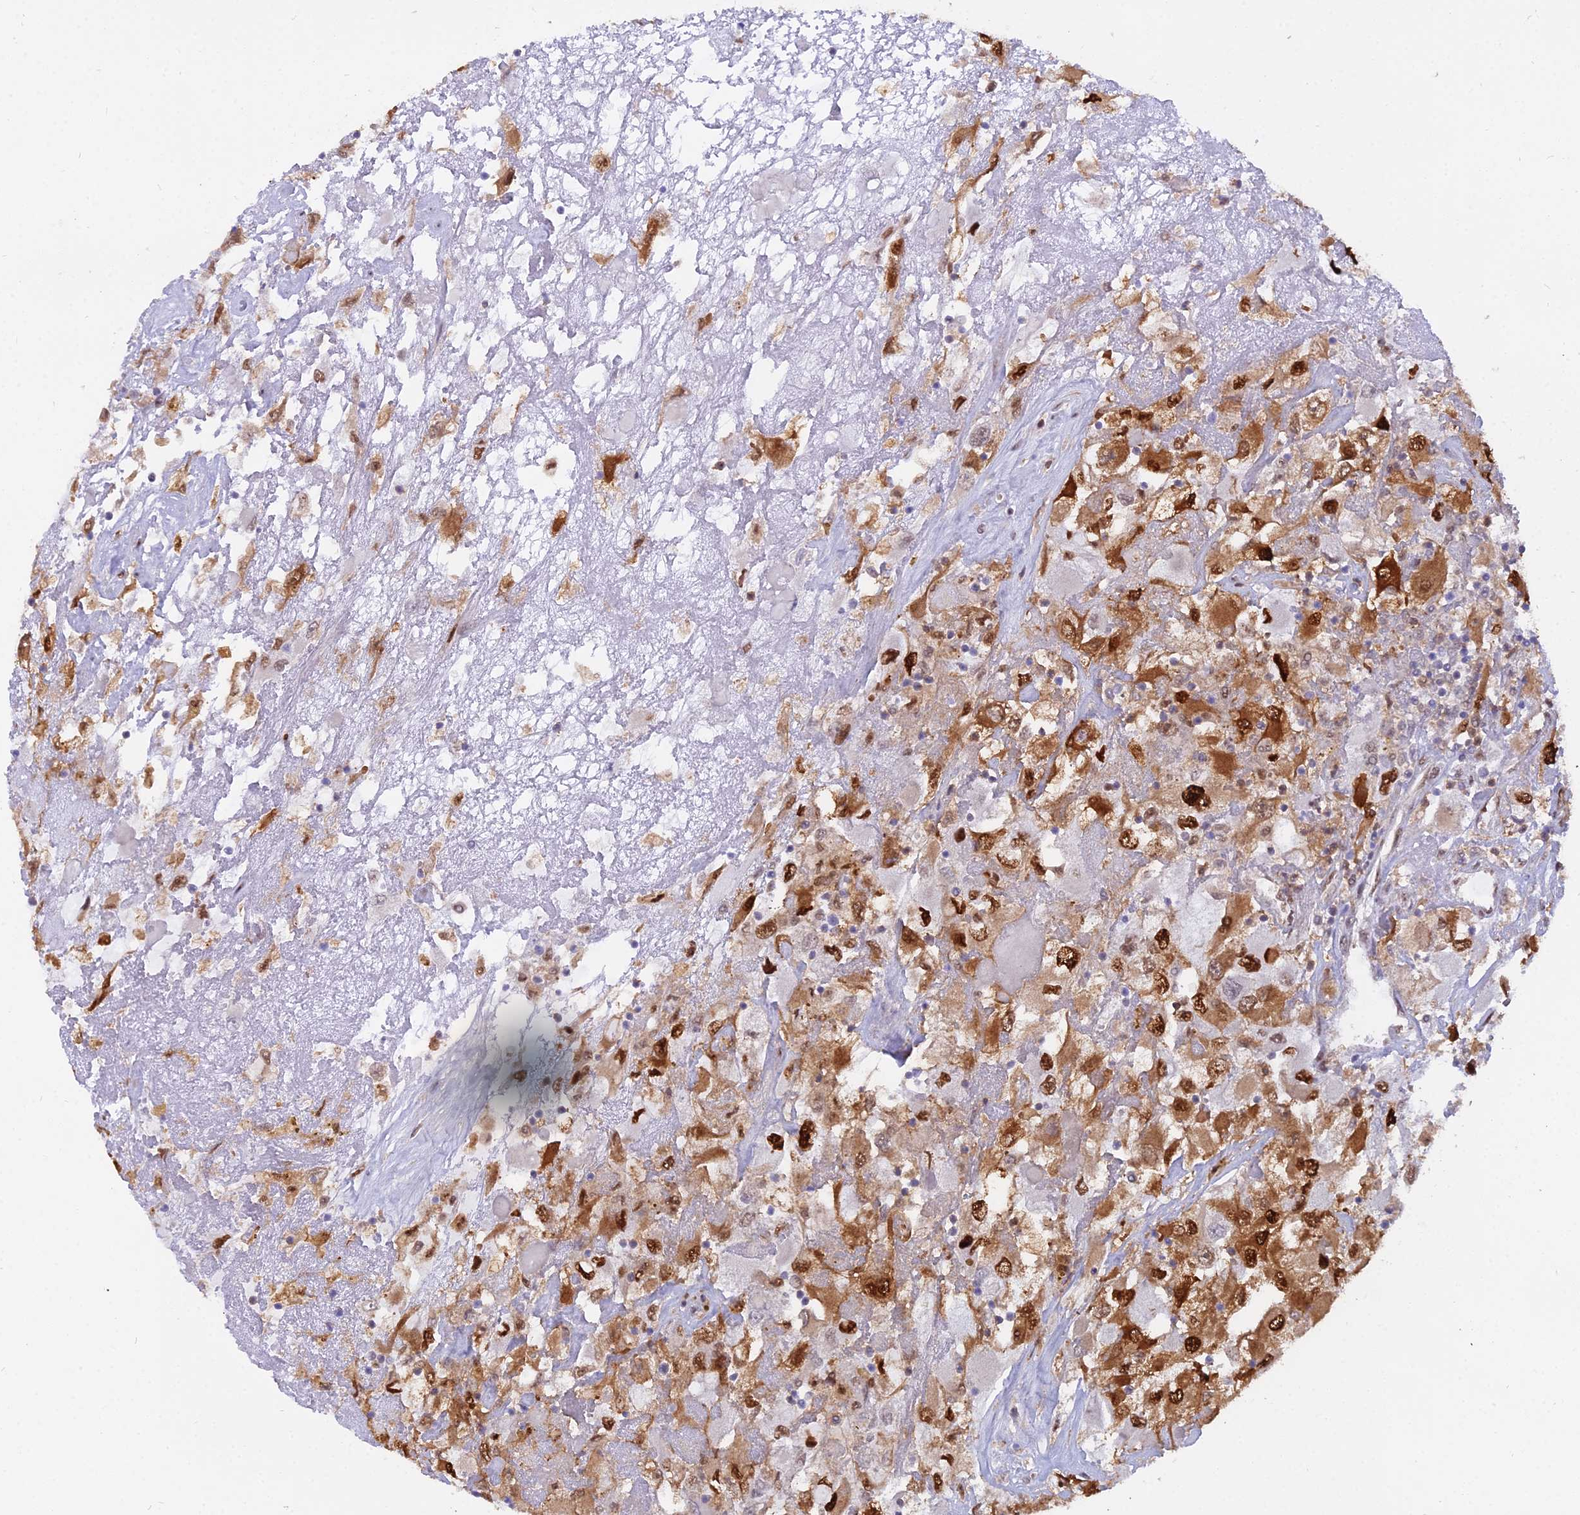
{"staining": {"intensity": "strong", "quantity": ">75%", "location": "cytoplasmic/membranous,nuclear"}, "tissue": "renal cancer", "cell_type": "Tumor cells", "image_type": "cancer", "snomed": [{"axis": "morphology", "description": "Adenocarcinoma, NOS"}, {"axis": "topography", "description": "Kidney"}], "caption": "Immunohistochemistry image of renal cancer (adenocarcinoma) stained for a protein (brown), which shows high levels of strong cytoplasmic/membranous and nuclear expression in about >75% of tumor cells.", "gene": "NPEPL1", "patient": {"sex": "female", "age": 52}}